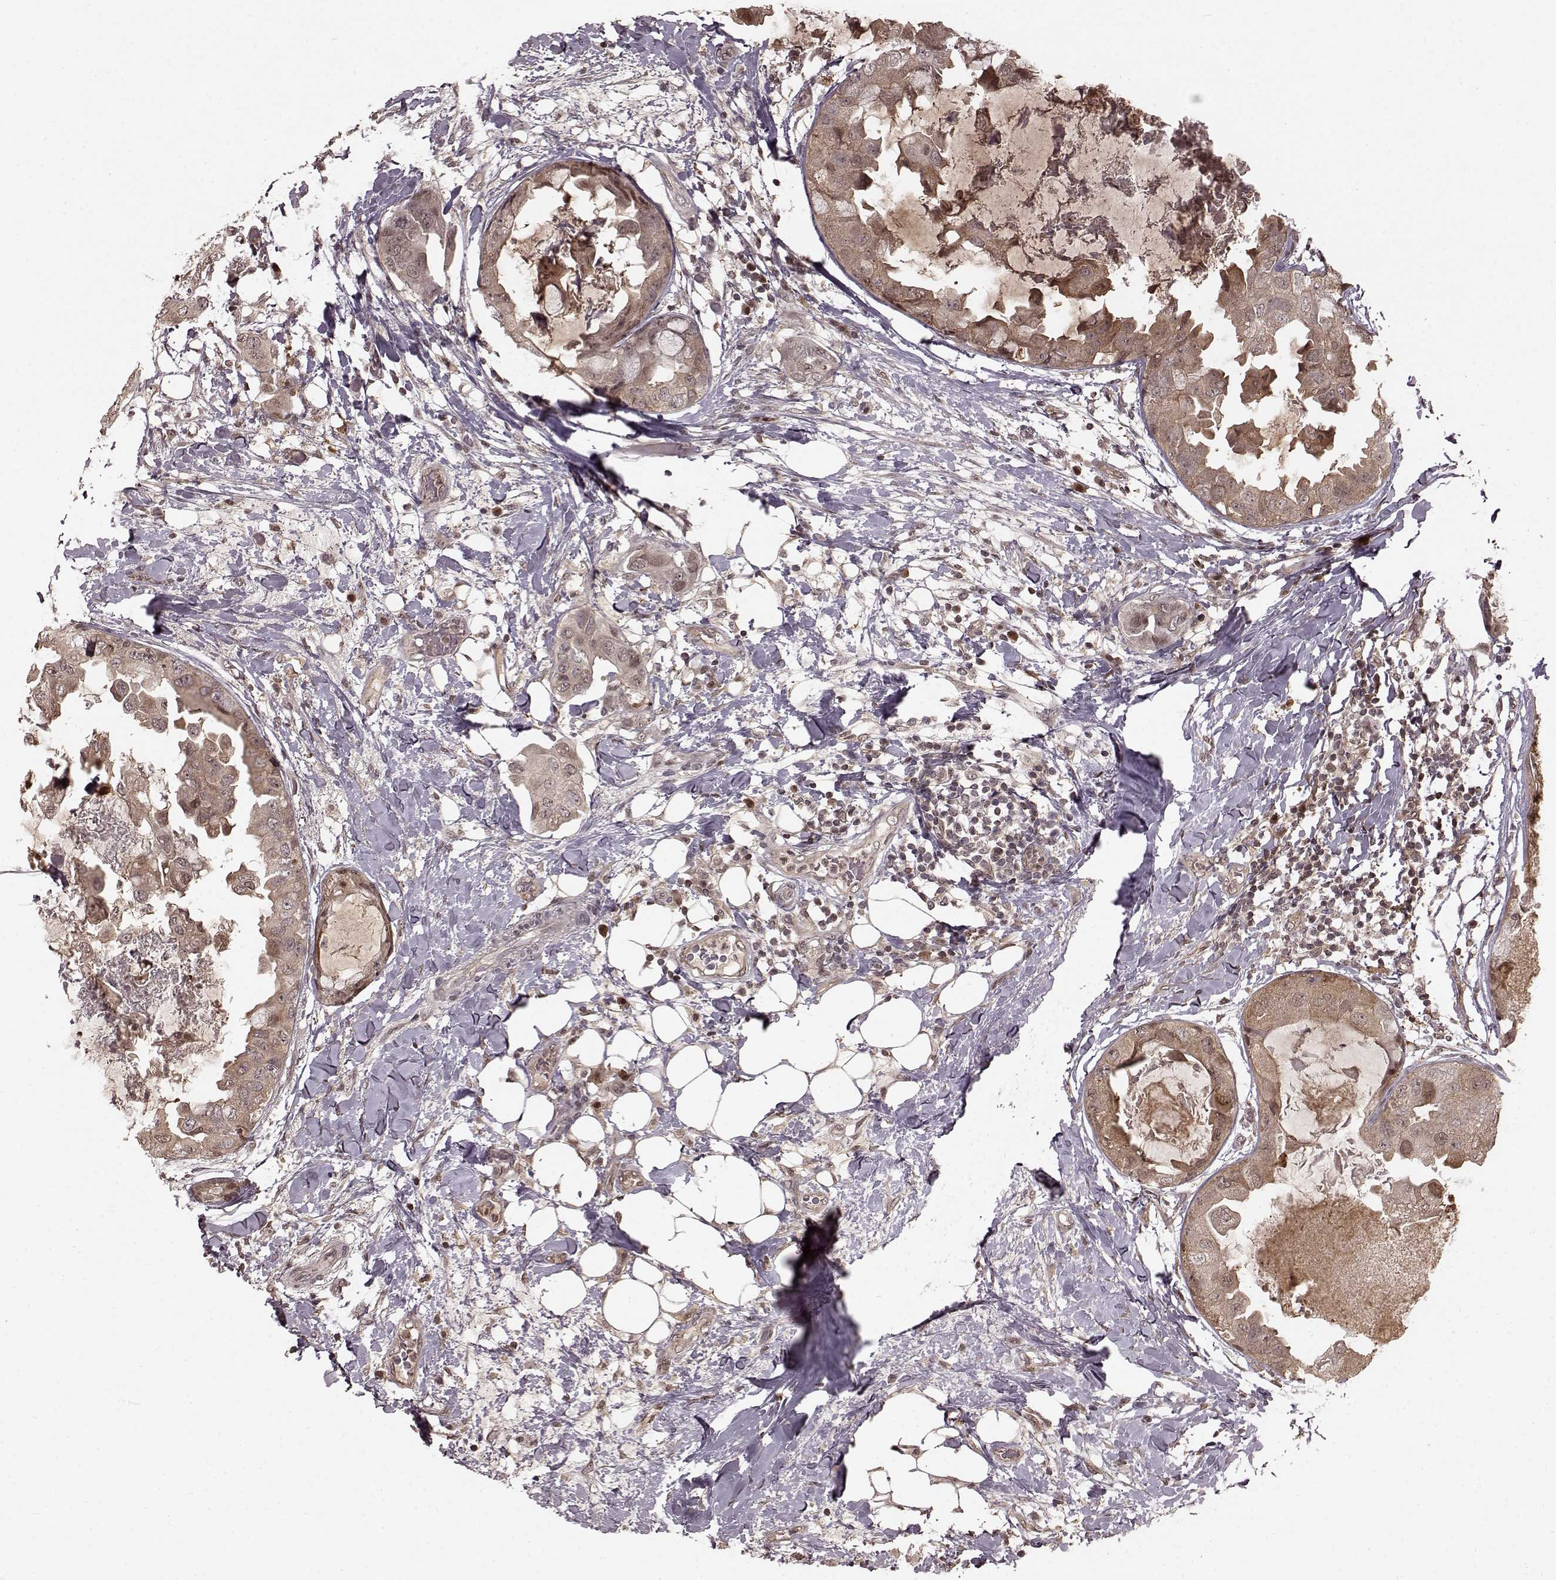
{"staining": {"intensity": "weak", "quantity": "25%-75%", "location": "cytoplasmic/membranous"}, "tissue": "breast cancer", "cell_type": "Tumor cells", "image_type": "cancer", "snomed": [{"axis": "morphology", "description": "Normal tissue, NOS"}, {"axis": "morphology", "description": "Duct carcinoma"}, {"axis": "topography", "description": "Breast"}], "caption": "Weak cytoplasmic/membranous protein expression is identified in about 25%-75% of tumor cells in breast cancer (invasive ductal carcinoma).", "gene": "GSS", "patient": {"sex": "female", "age": 40}}